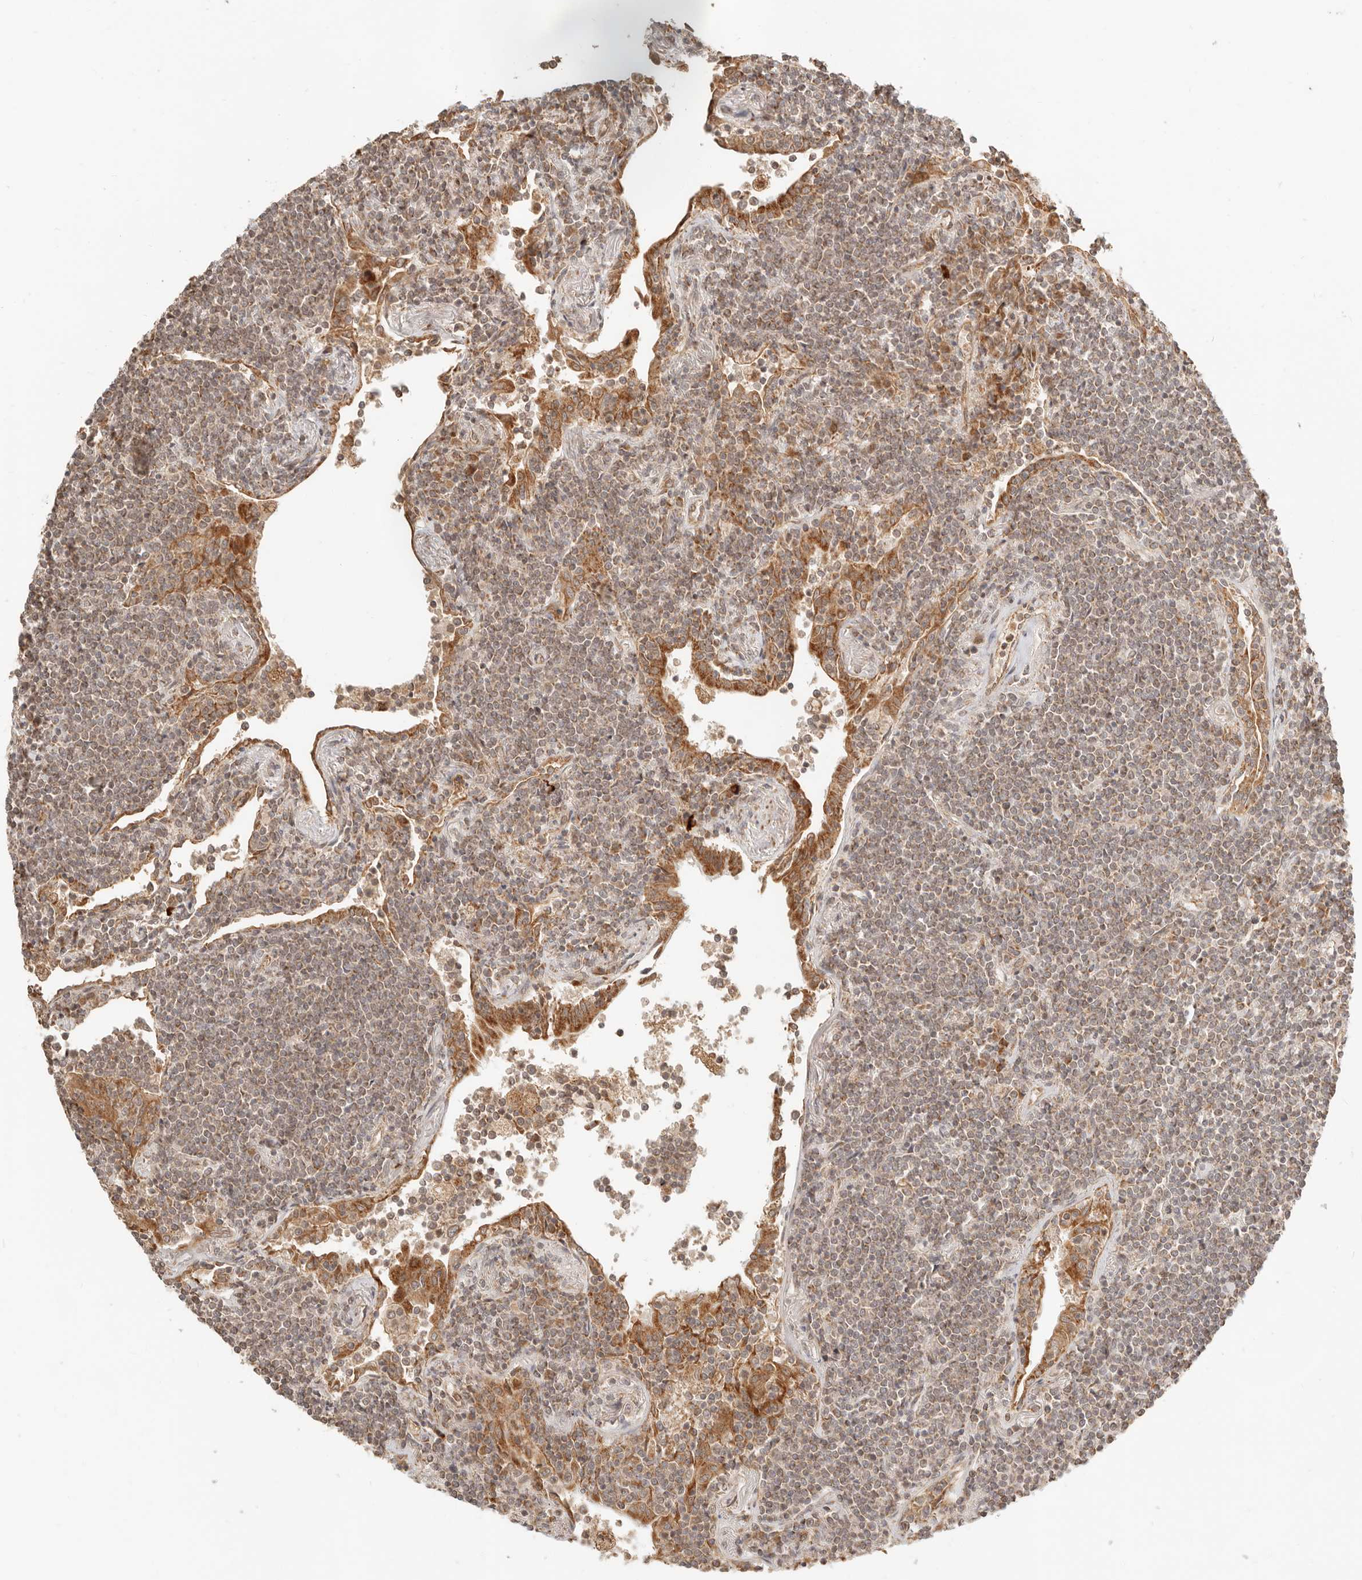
{"staining": {"intensity": "weak", "quantity": ">75%", "location": "cytoplasmic/membranous"}, "tissue": "lymphoma", "cell_type": "Tumor cells", "image_type": "cancer", "snomed": [{"axis": "morphology", "description": "Malignant lymphoma, non-Hodgkin's type, Low grade"}, {"axis": "topography", "description": "Lung"}], "caption": "Weak cytoplasmic/membranous protein expression is identified in about >75% of tumor cells in lymphoma.", "gene": "BAALC", "patient": {"sex": "female", "age": 71}}